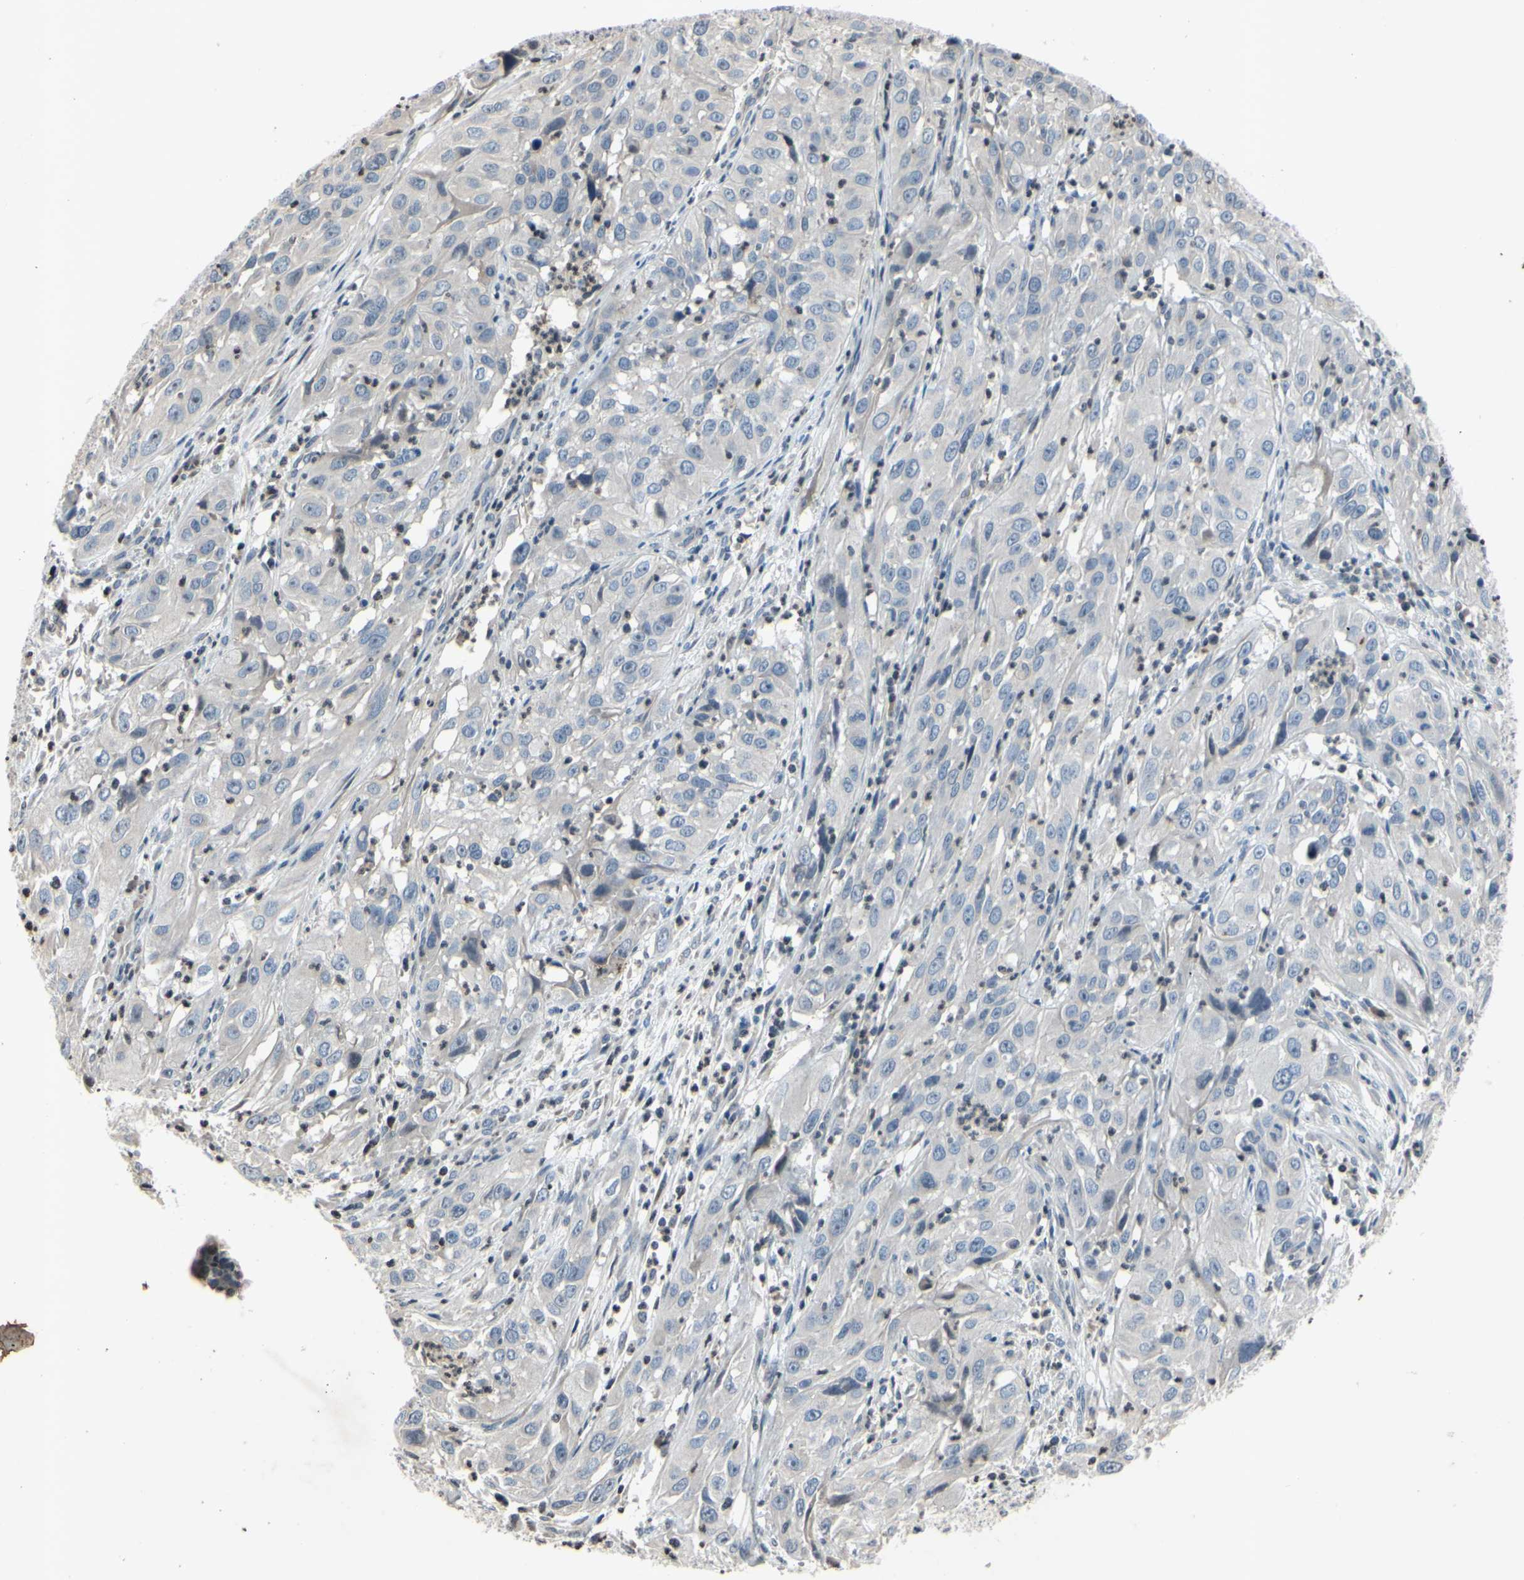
{"staining": {"intensity": "negative", "quantity": "none", "location": "none"}, "tissue": "cervical cancer", "cell_type": "Tumor cells", "image_type": "cancer", "snomed": [{"axis": "morphology", "description": "Squamous cell carcinoma, NOS"}, {"axis": "topography", "description": "Cervix"}], "caption": "Immunohistochemistry (IHC) of human cervical cancer exhibits no positivity in tumor cells.", "gene": "ARG1", "patient": {"sex": "female", "age": 32}}